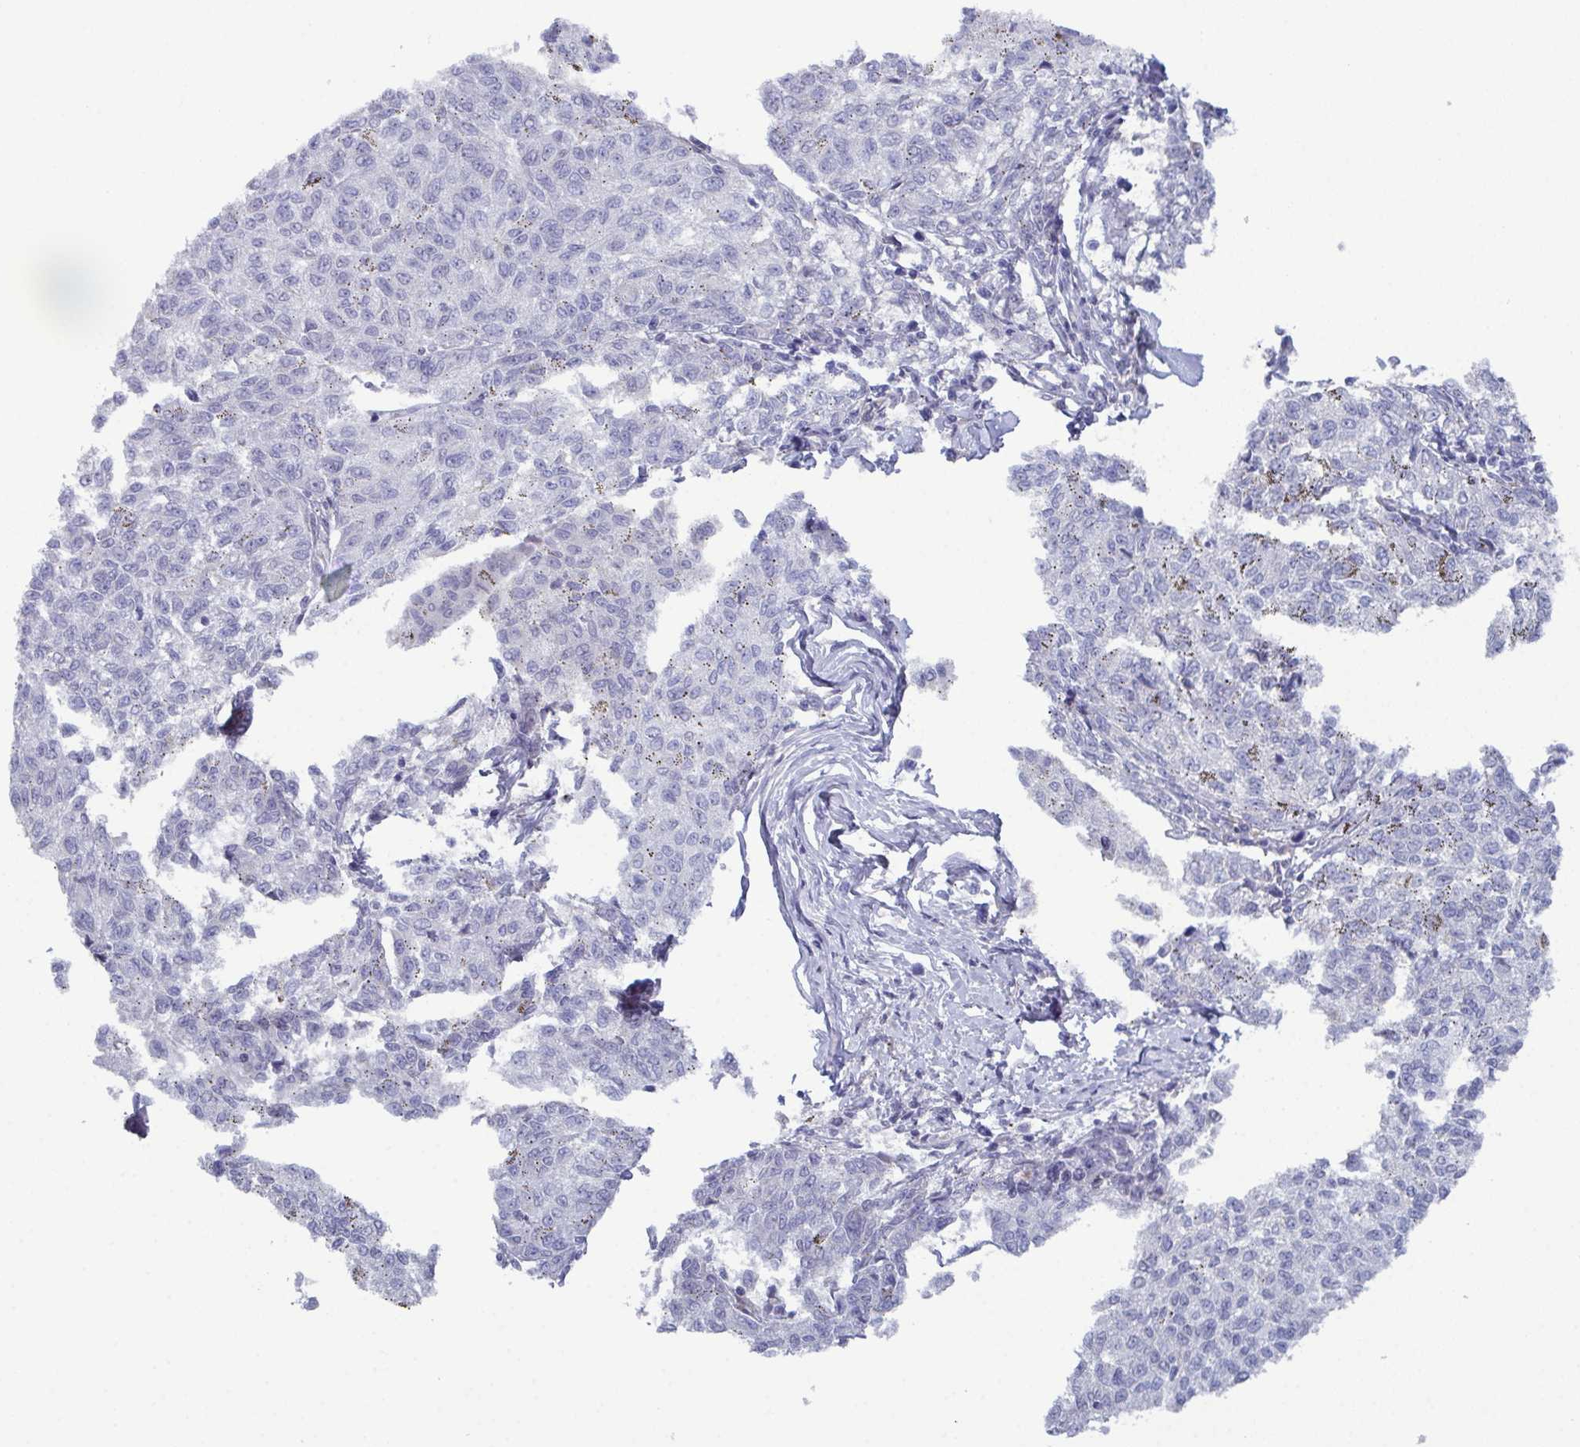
{"staining": {"intensity": "negative", "quantity": "none", "location": "none"}, "tissue": "melanoma", "cell_type": "Tumor cells", "image_type": "cancer", "snomed": [{"axis": "morphology", "description": "Malignant melanoma, NOS"}, {"axis": "topography", "description": "Skin"}], "caption": "This is a image of immunohistochemistry staining of melanoma, which shows no staining in tumor cells. (DAB (3,3'-diaminobenzidine) immunohistochemistry (IHC) with hematoxylin counter stain).", "gene": "GLDC", "patient": {"sex": "female", "age": 72}}